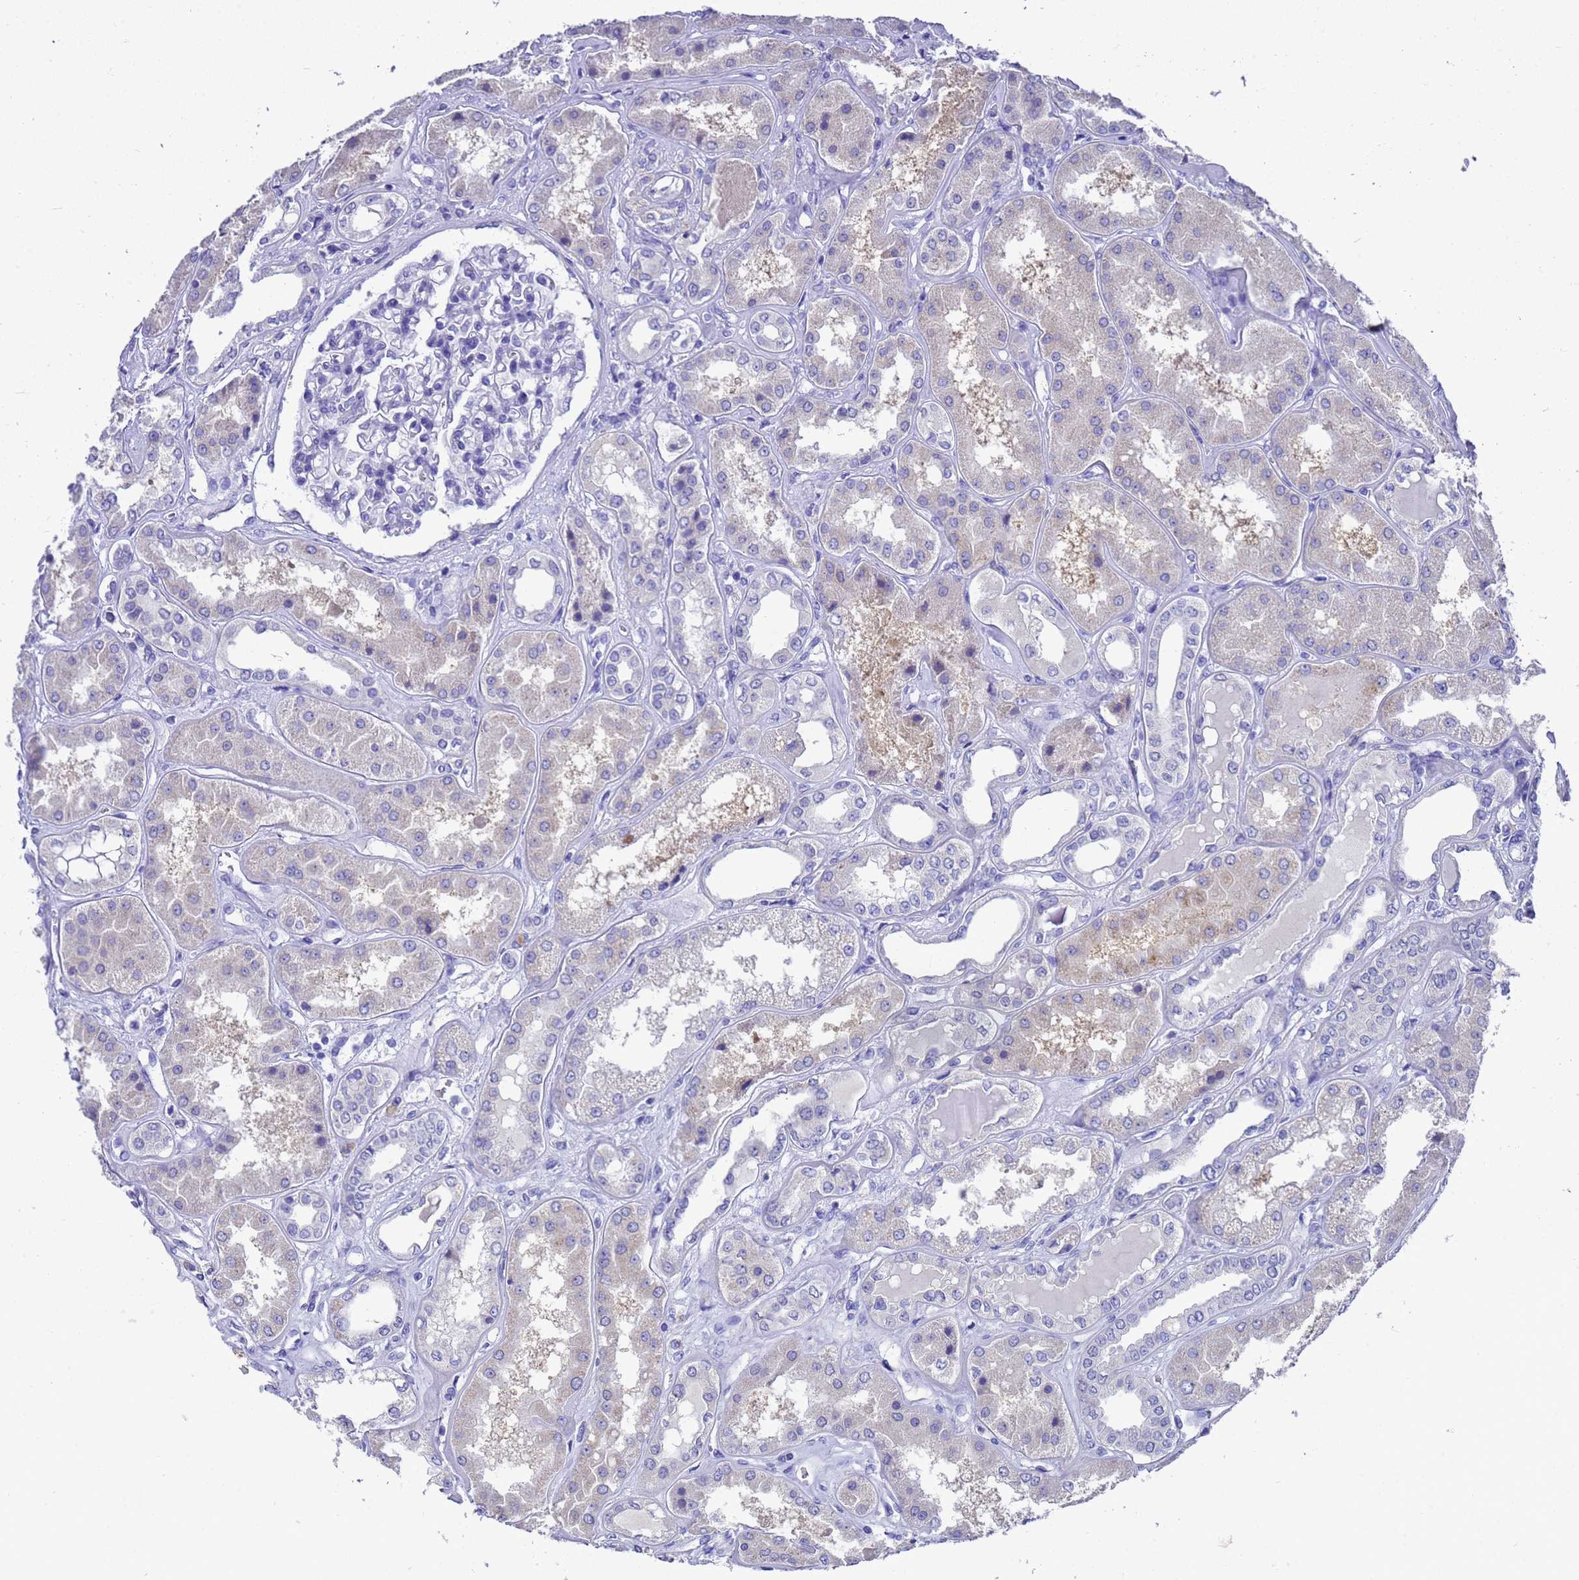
{"staining": {"intensity": "negative", "quantity": "none", "location": "none"}, "tissue": "kidney", "cell_type": "Cells in glomeruli", "image_type": "normal", "snomed": [{"axis": "morphology", "description": "Normal tissue, NOS"}, {"axis": "topography", "description": "Kidney"}], "caption": "This is a histopathology image of immunohistochemistry (IHC) staining of normal kidney, which shows no positivity in cells in glomeruli. (DAB immunohistochemistry (IHC) with hematoxylin counter stain).", "gene": "MS4A13", "patient": {"sex": "female", "age": 56}}